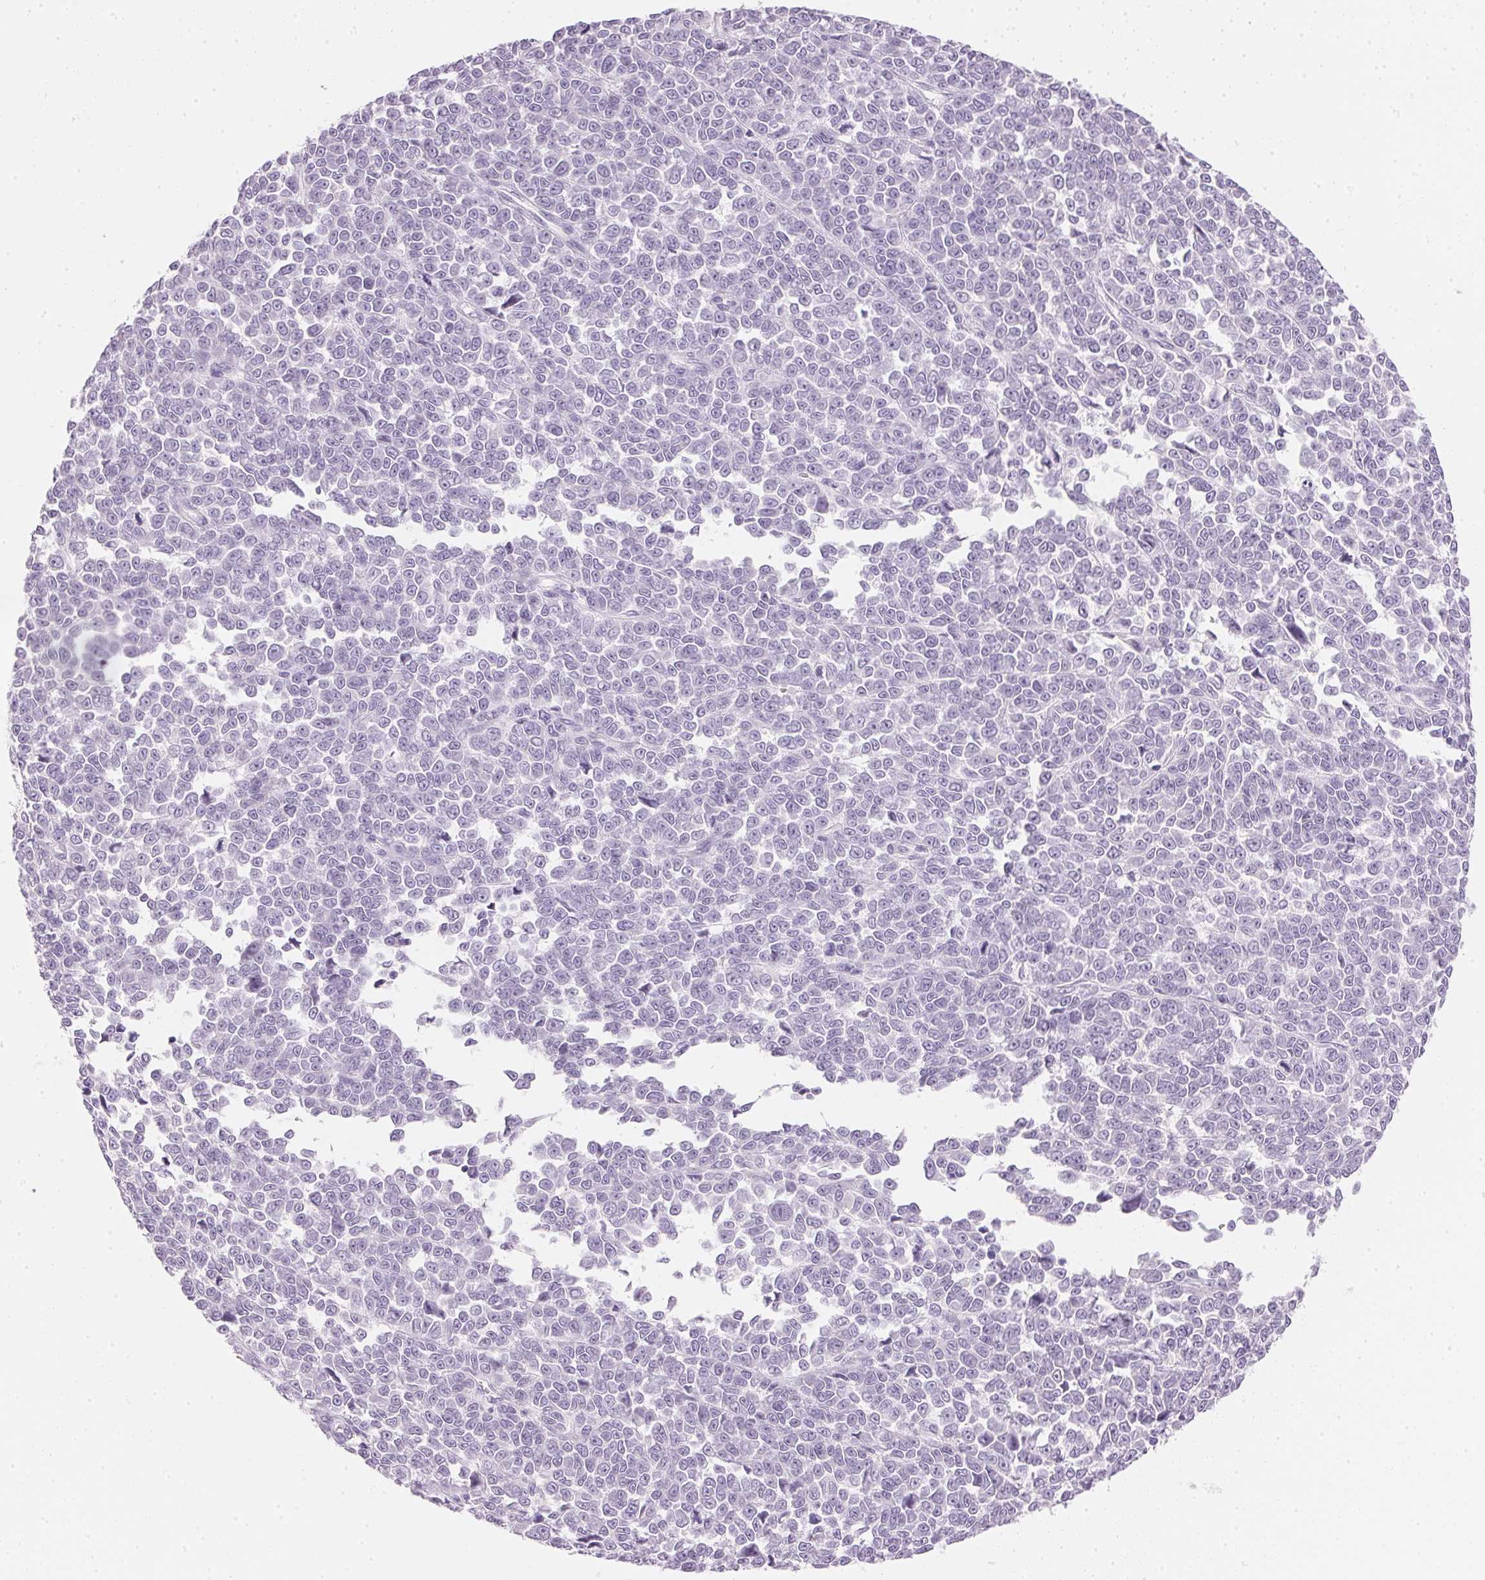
{"staining": {"intensity": "negative", "quantity": "none", "location": "none"}, "tissue": "melanoma", "cell_type": "Tumor cells", "image_type": "cancer", "snomed": [{"axis": "morphology", "description": "Malignant melanoma, NOS"}, {"axis": "topography", "description": "Skin"}], "caption": "Melanoma was stained to show a protein in brown. There is no significant staining in tumor cells.", "gene": "IGFBP1", "patient": {"sex": "female", "age": 95}}